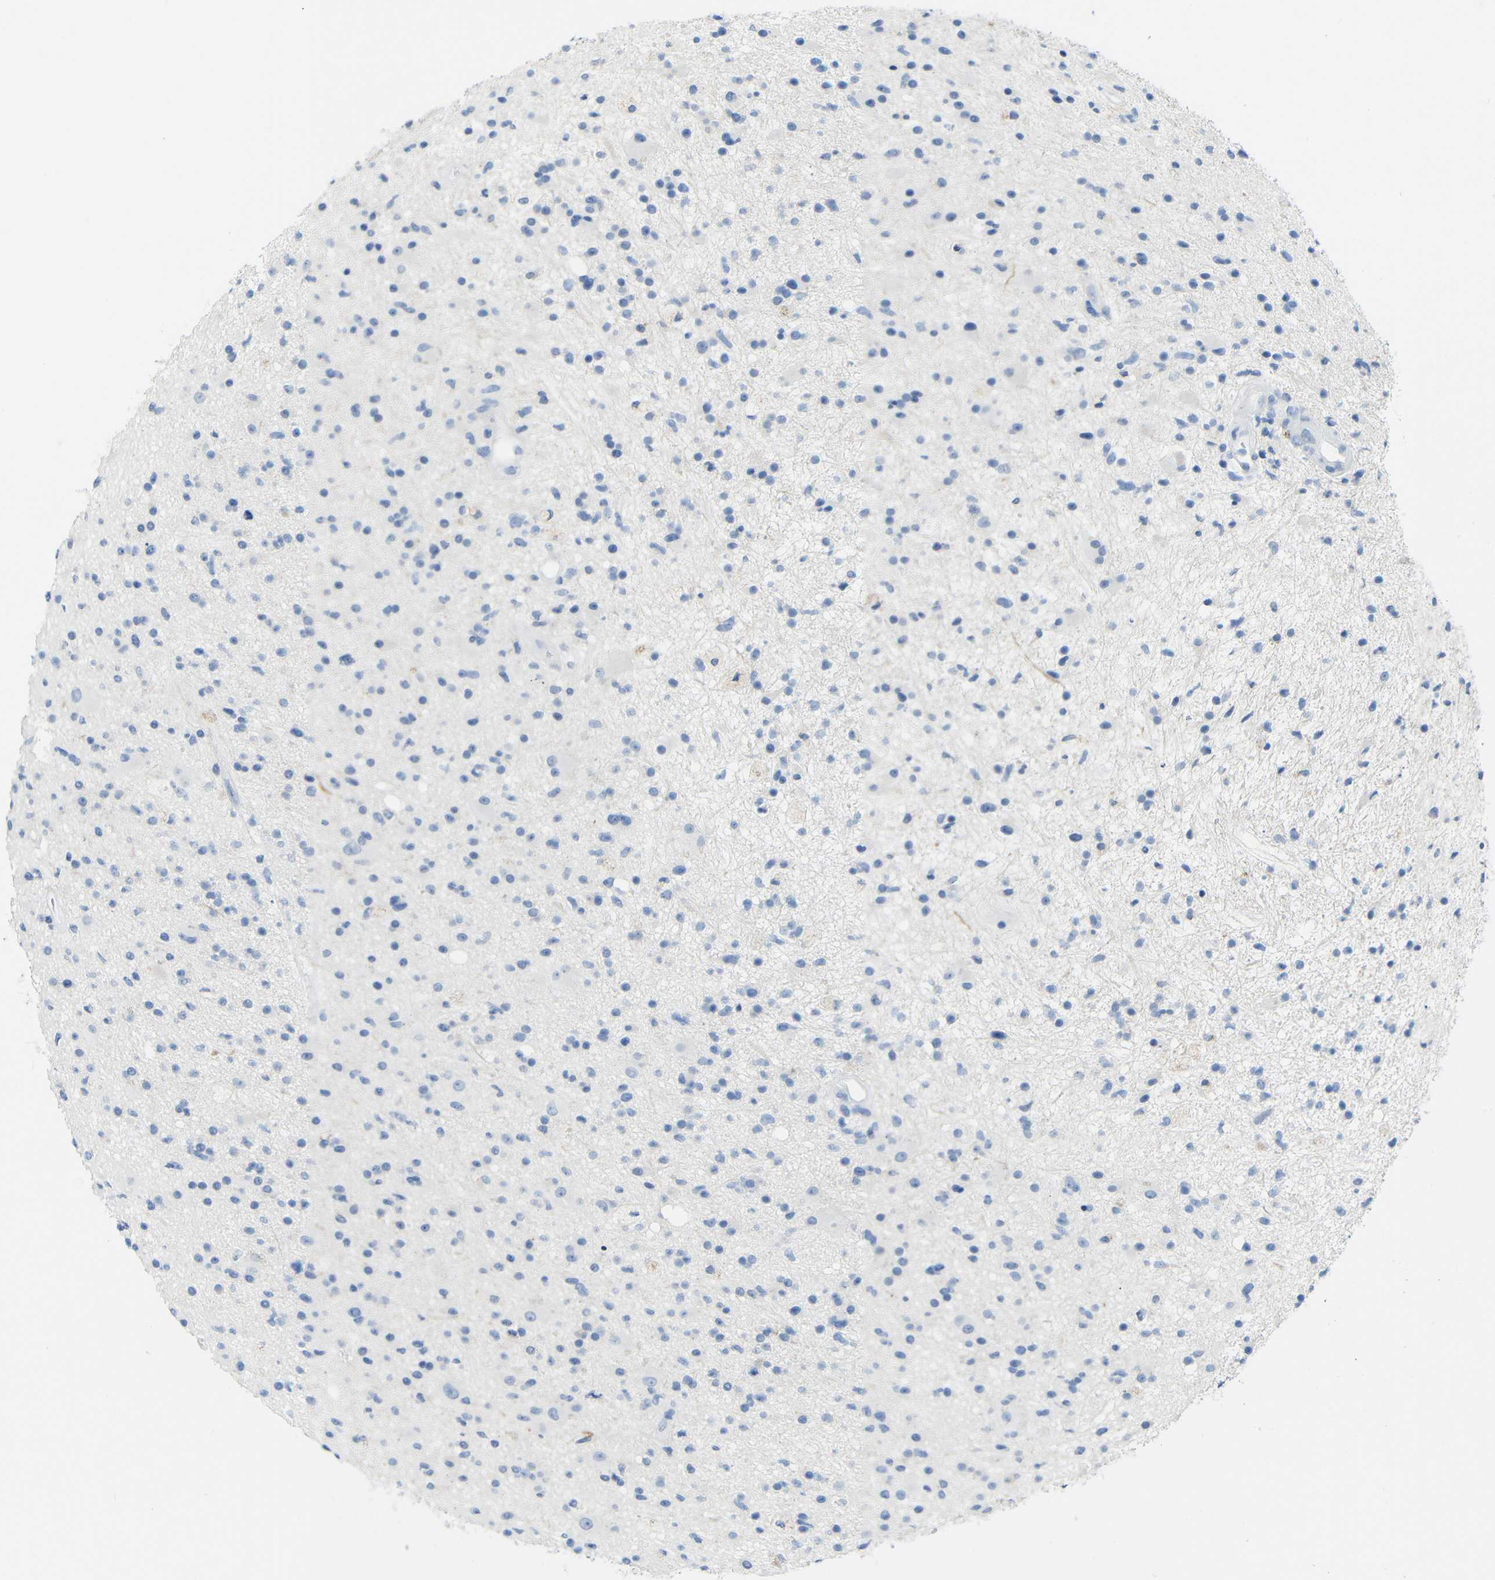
{"staining": {"intensity": "negative", "quantity": "none", "location": "none"}, "tissue": "glioma", "cell_type": "Tumor cells", "image_type": "cancer", "snomed": [{"axis": "morphology", "description": "Glioma, malignant, High grade"}, {"axis": "topography", "description": "Brain"}], "caption": "Histopathology image shows no protein positivity in tumor cells of malignant glioma (high-grade) tissue.", "gene": "C15orf48", "patient": {"sex": "male", "age": 33}}